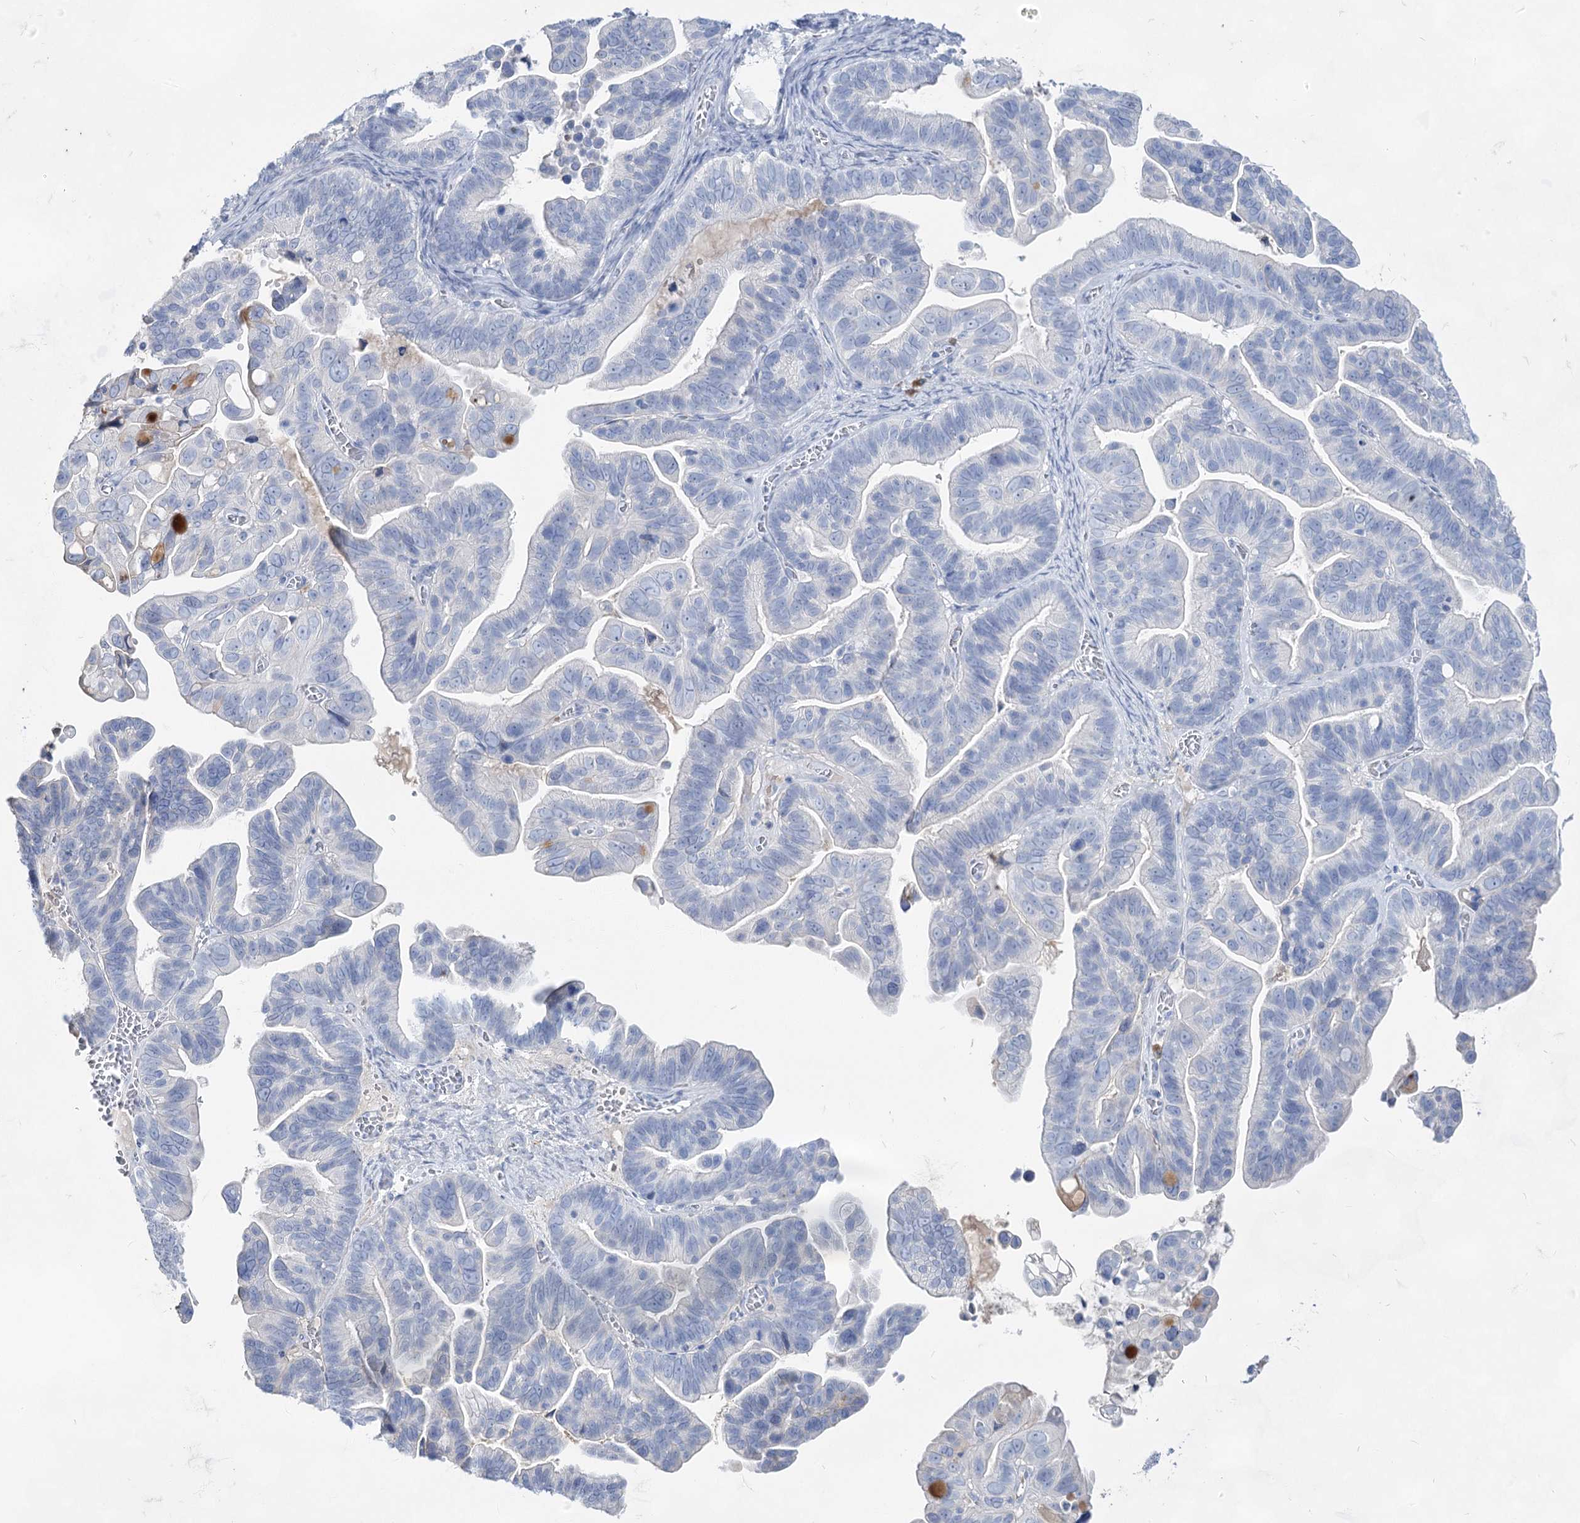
{"staining": {"intensity": "negative", "quantity": "none", "location": "none"}, "tissue": "ovarian cancer", "cell_type": "Tumor cells", "image_type": "cancer", "snomed": [{"axis": "morphology", "description": "Cystadenocarcinoma, serous, NOS"}, {"axis": "topography", "description": "Ovary"}], "caption": "Immunohistochemistry of ovarian cancer reveals no staining in tumor cells.", "gene": "ACRV1", "patient": {"sex": "female", "age": 56}}